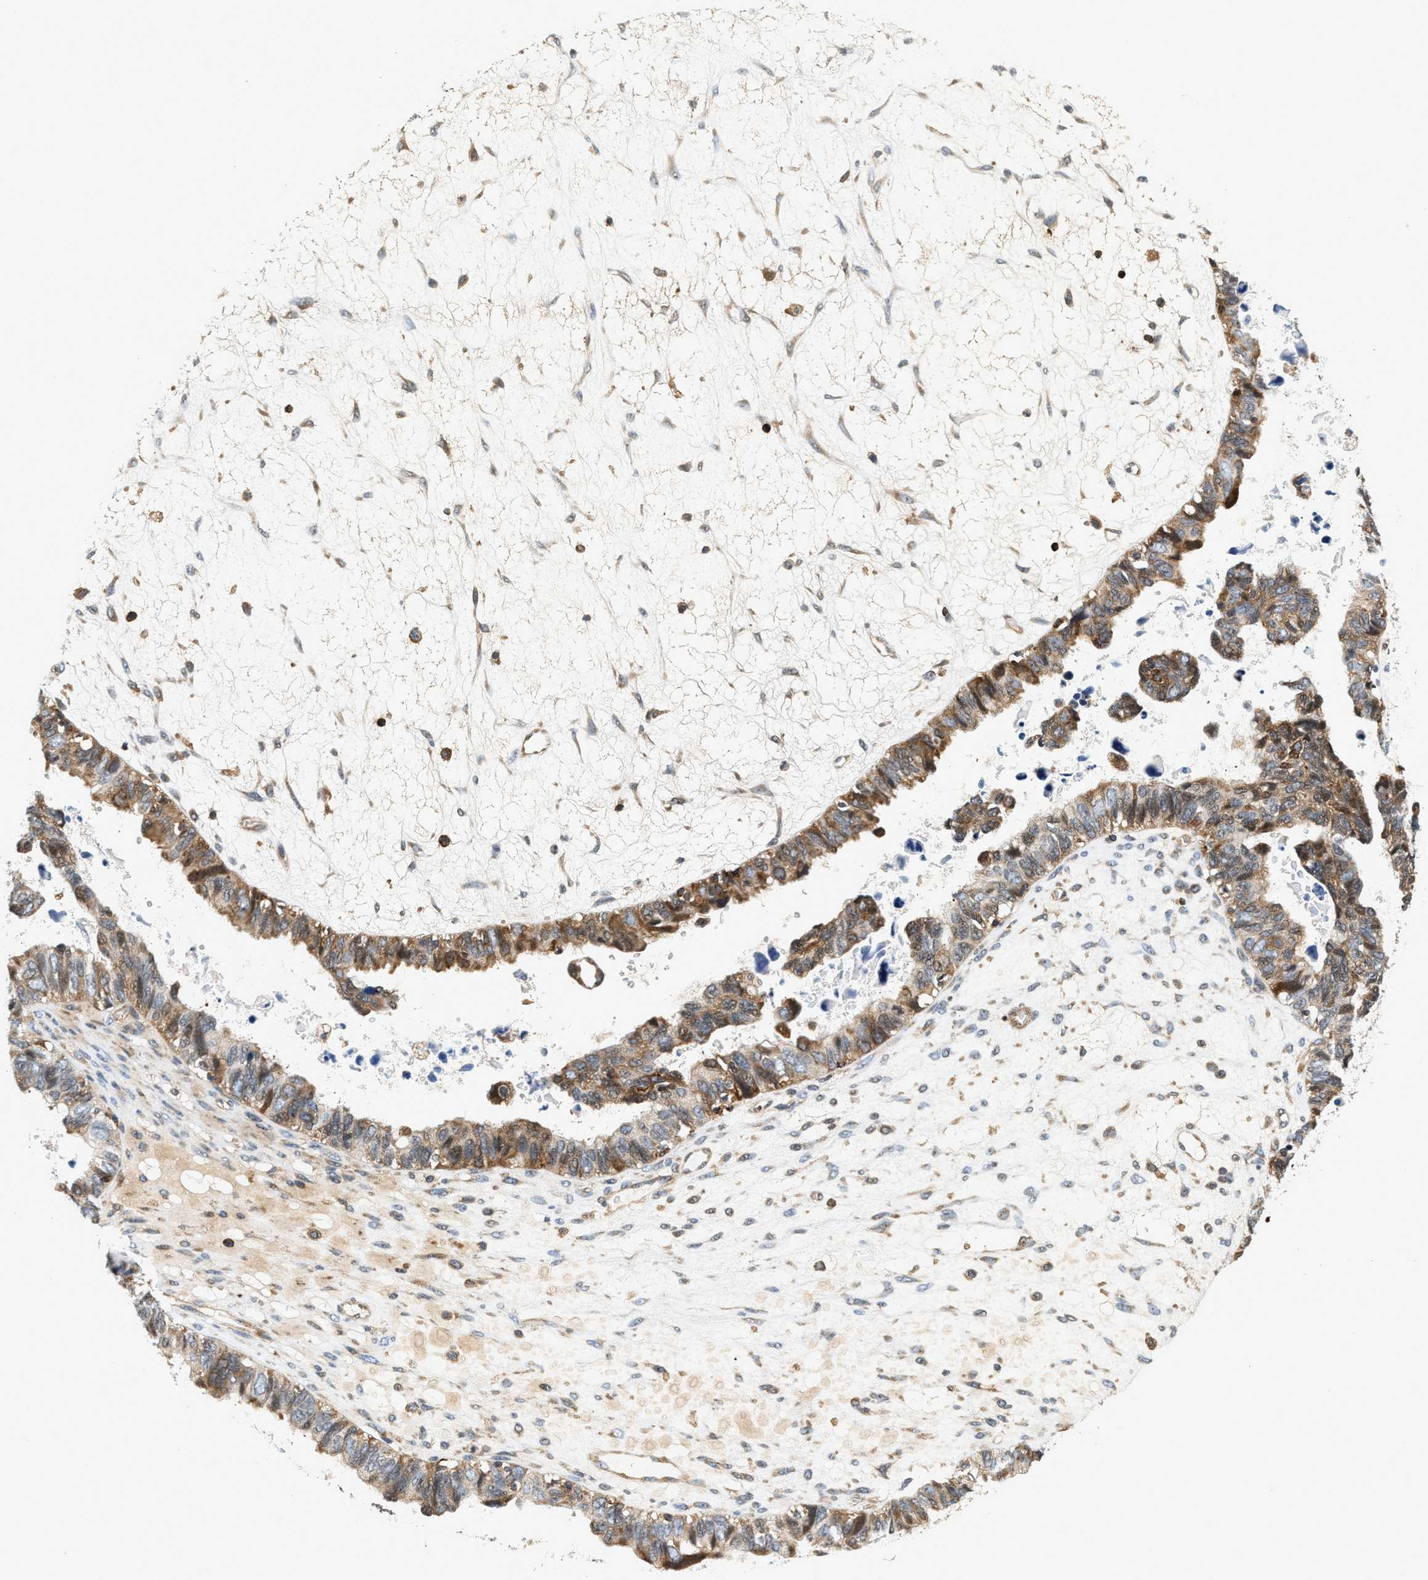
{"staining": {"intensity": "moderate", "quantity": ">75%", "location": "cytoplasmic/membranous"}, "tissue": "ovarian cancer", "cell_type": "Tumor cells", "image_type": "cancer", "snomed": [{"axis": "morphology", "description": "Cystadenocarcinoma, serous, NOS"}, {"axis": "topography", "description": "Ovary"}], "caption": "Immunohistochemical staining of human ovarian cancer displays moderate cytoplasmic/membranous protein expression in about >75% of tumor cells.", "gene": "SAMD9", "patient": {"sex": "female", "age": 79}}